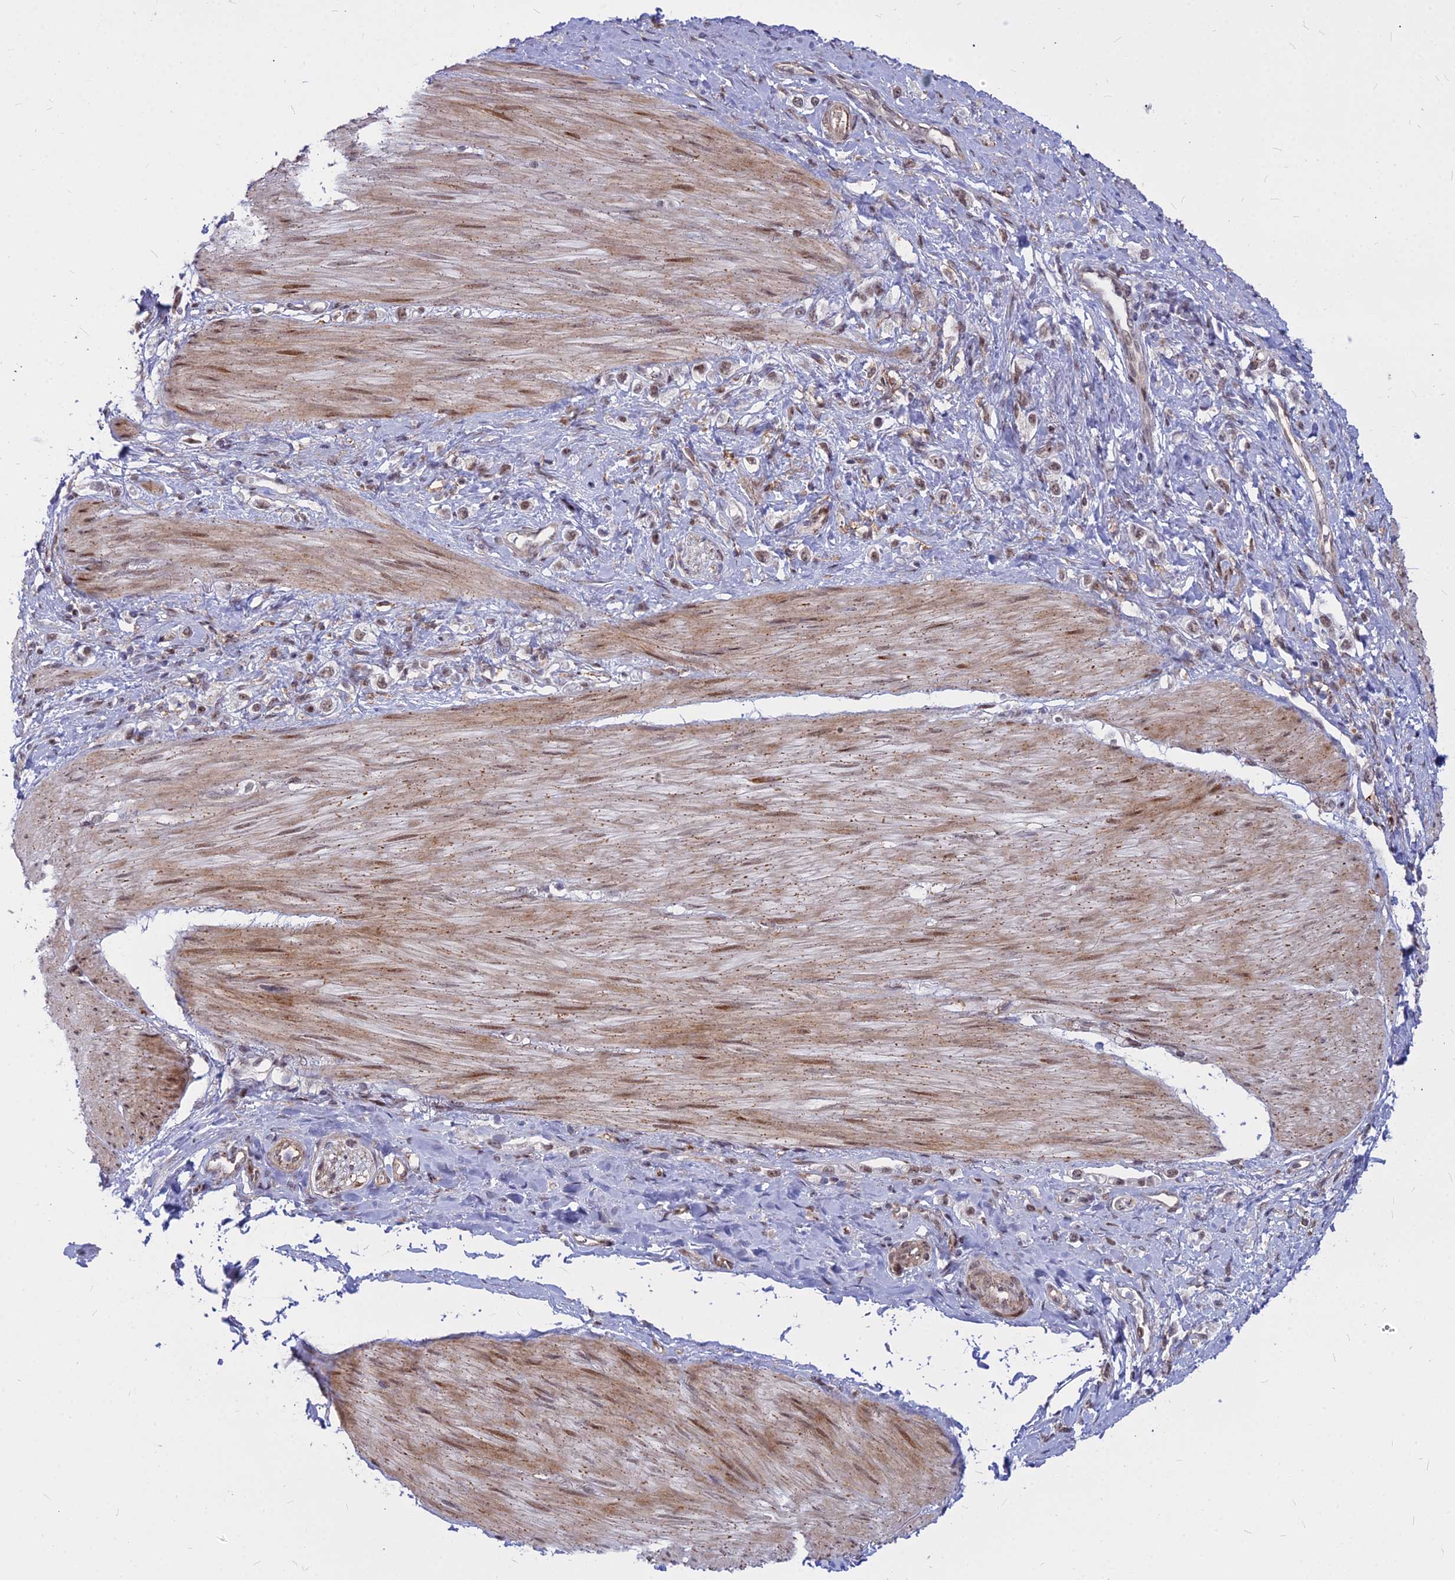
{"staining": {"intensity": "weak", "quantity": ">75%", "location": "nuclear"}, "tissue": "stomach cancer", "cell_type": "Tumor cells", "image_type": "cancer", "snomed": [{"axis": "morphology", "description": "Adenocarcinoma, NOS"}, {"axis": "topography", "description": "Stomach"}], "caption": "A photomicrograph showing weak nuclear expression in approximately >75% of tumor cells in stomach cancer (adenocarcinoma), as visualized by brown immunohistochemical staining.", "gene": "ALG10", "patient": {"sex": "female", "age": 65}}